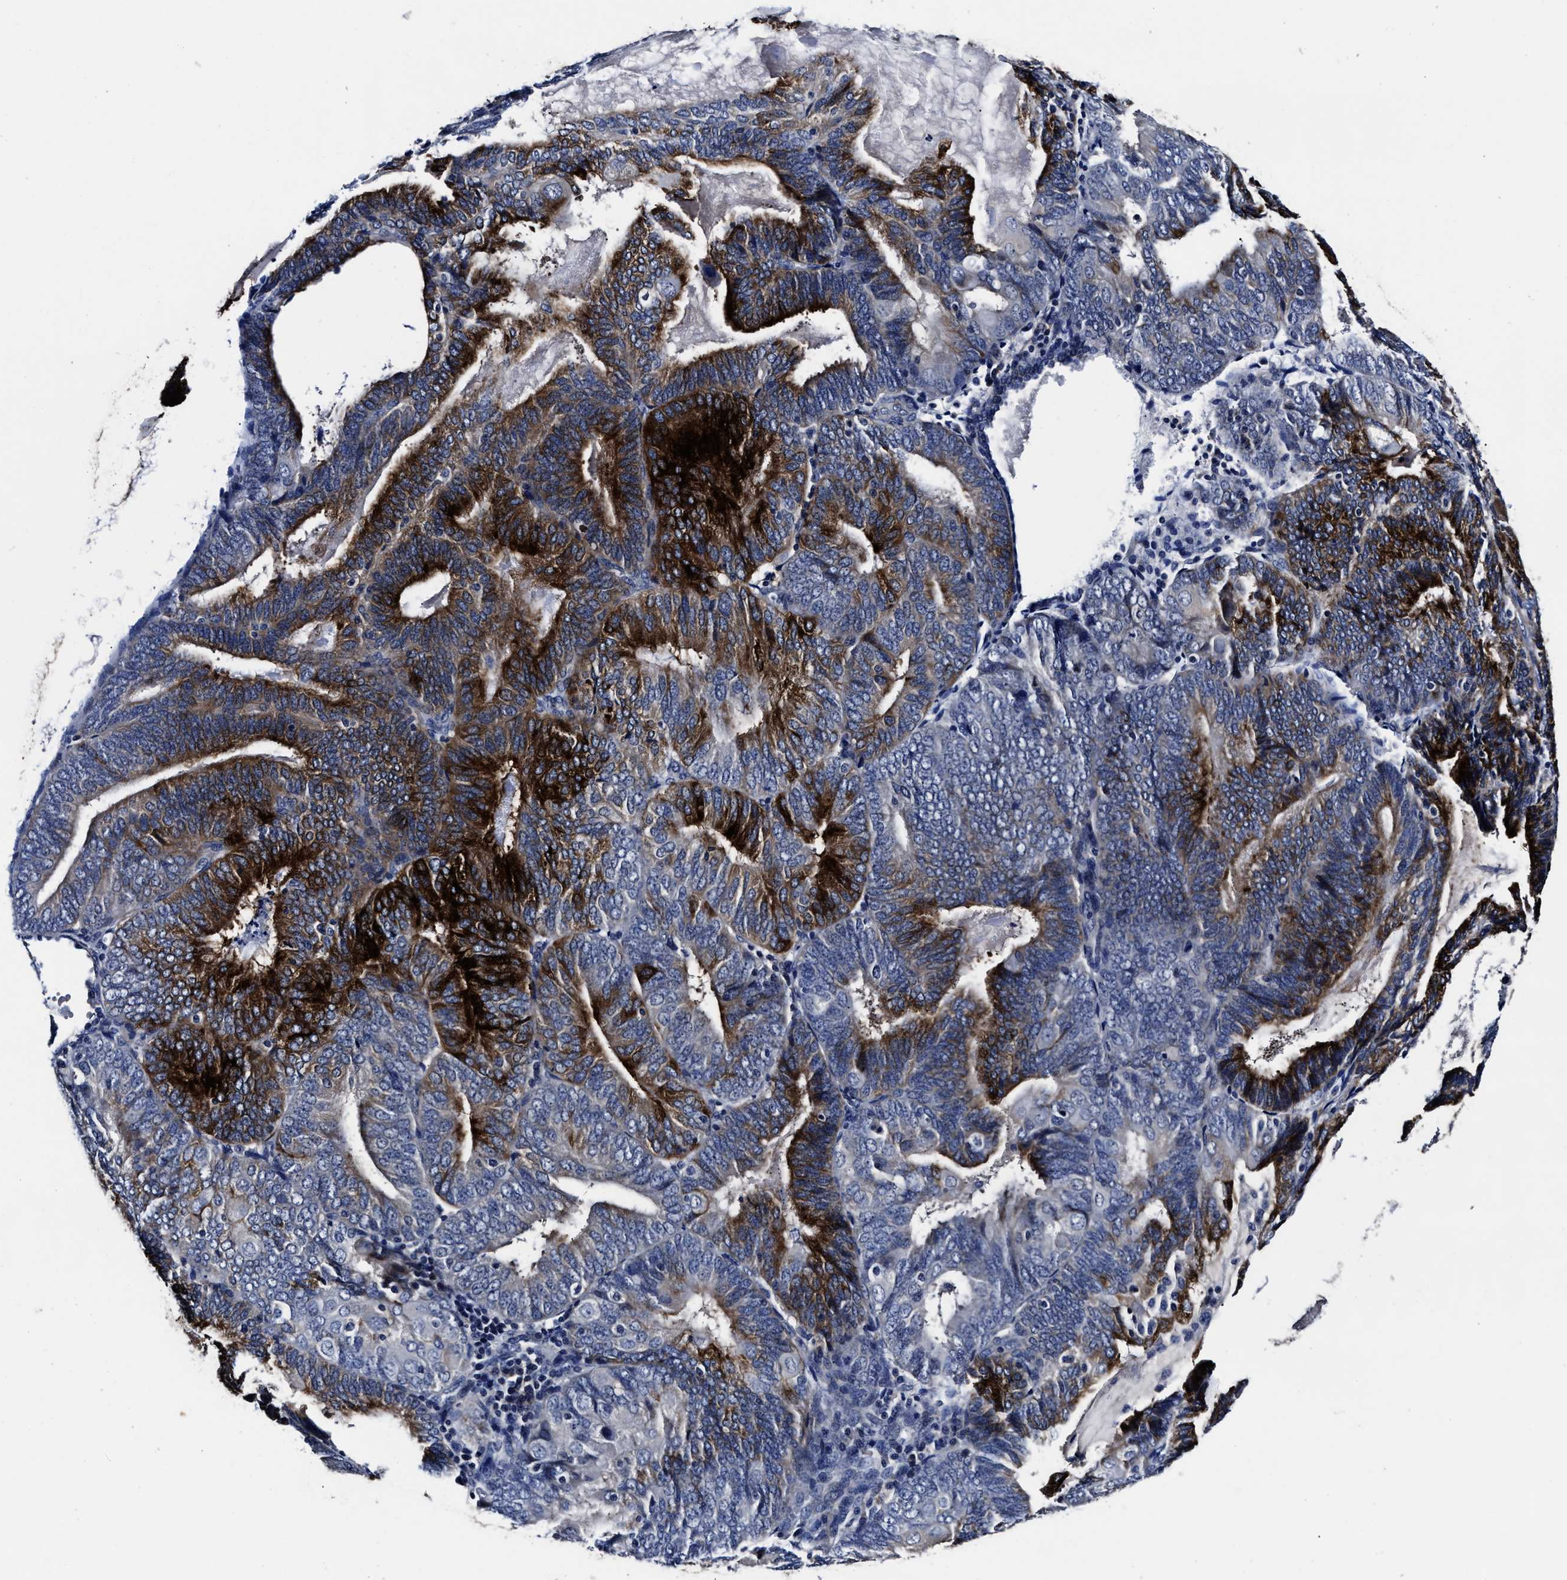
{"staining": {"intensity": "strong", "quantity": "25%-75%", "location": "cytoplasmic/membranous"}, "tissue": "endometrial cancer", "cell_type": "Tumor cells", "image_type": "cancer", "snomed": [{"axis": "morphology", "description": "Adenocarcinoma, NOS"}, {"axis": "topography", "description": "Endometrium"}], "caption": "Endometrial cancer (adenocarcinoma) tissue demonstrates strong cytoplasmic/membranous staining in about 25%-75% of tumor cells, visualized by immunohistochemistry.", "gene": "OLFML2A", "patient": {"sex": "female", "age": 81}}